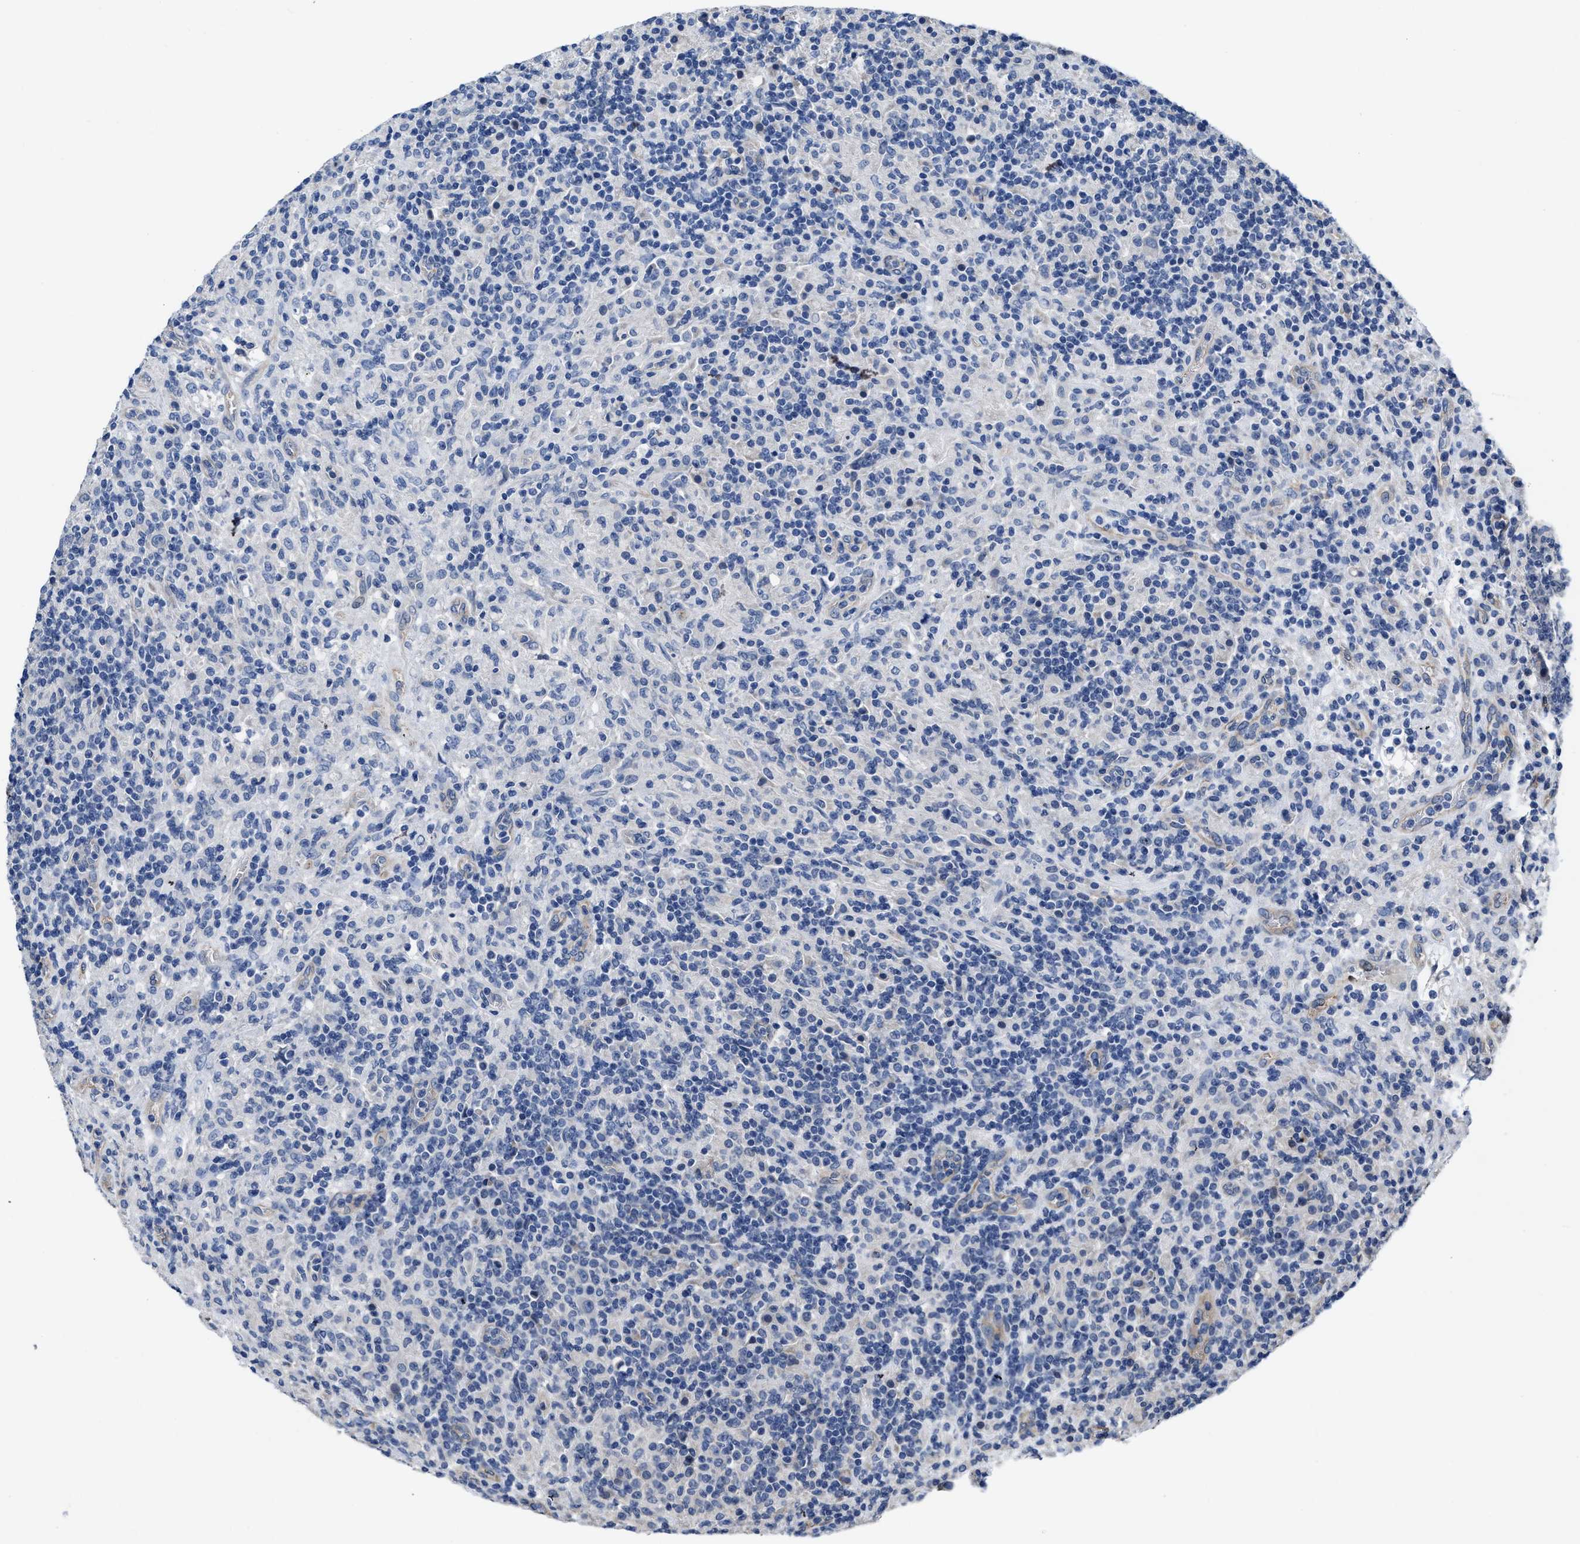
{"staining": {"intensity": "negative", "quantity": "none", "location": "none"}, "tissue": "lymphoma", "cell_type": "Tumor cells", "image_type": "cancer", "snomed": [{"axis": "morphology", "description": "Hodgkin's disease, NOS"}, {"axis": "topography", "description": "Lymph node"}], "caption": "Immunohistochemistry image of human lymphoma stained for a protein (brown), which shows no expression in tumor cells.", "gene": "C22orf42", "patient": {"sex": "male", "age": 70}}